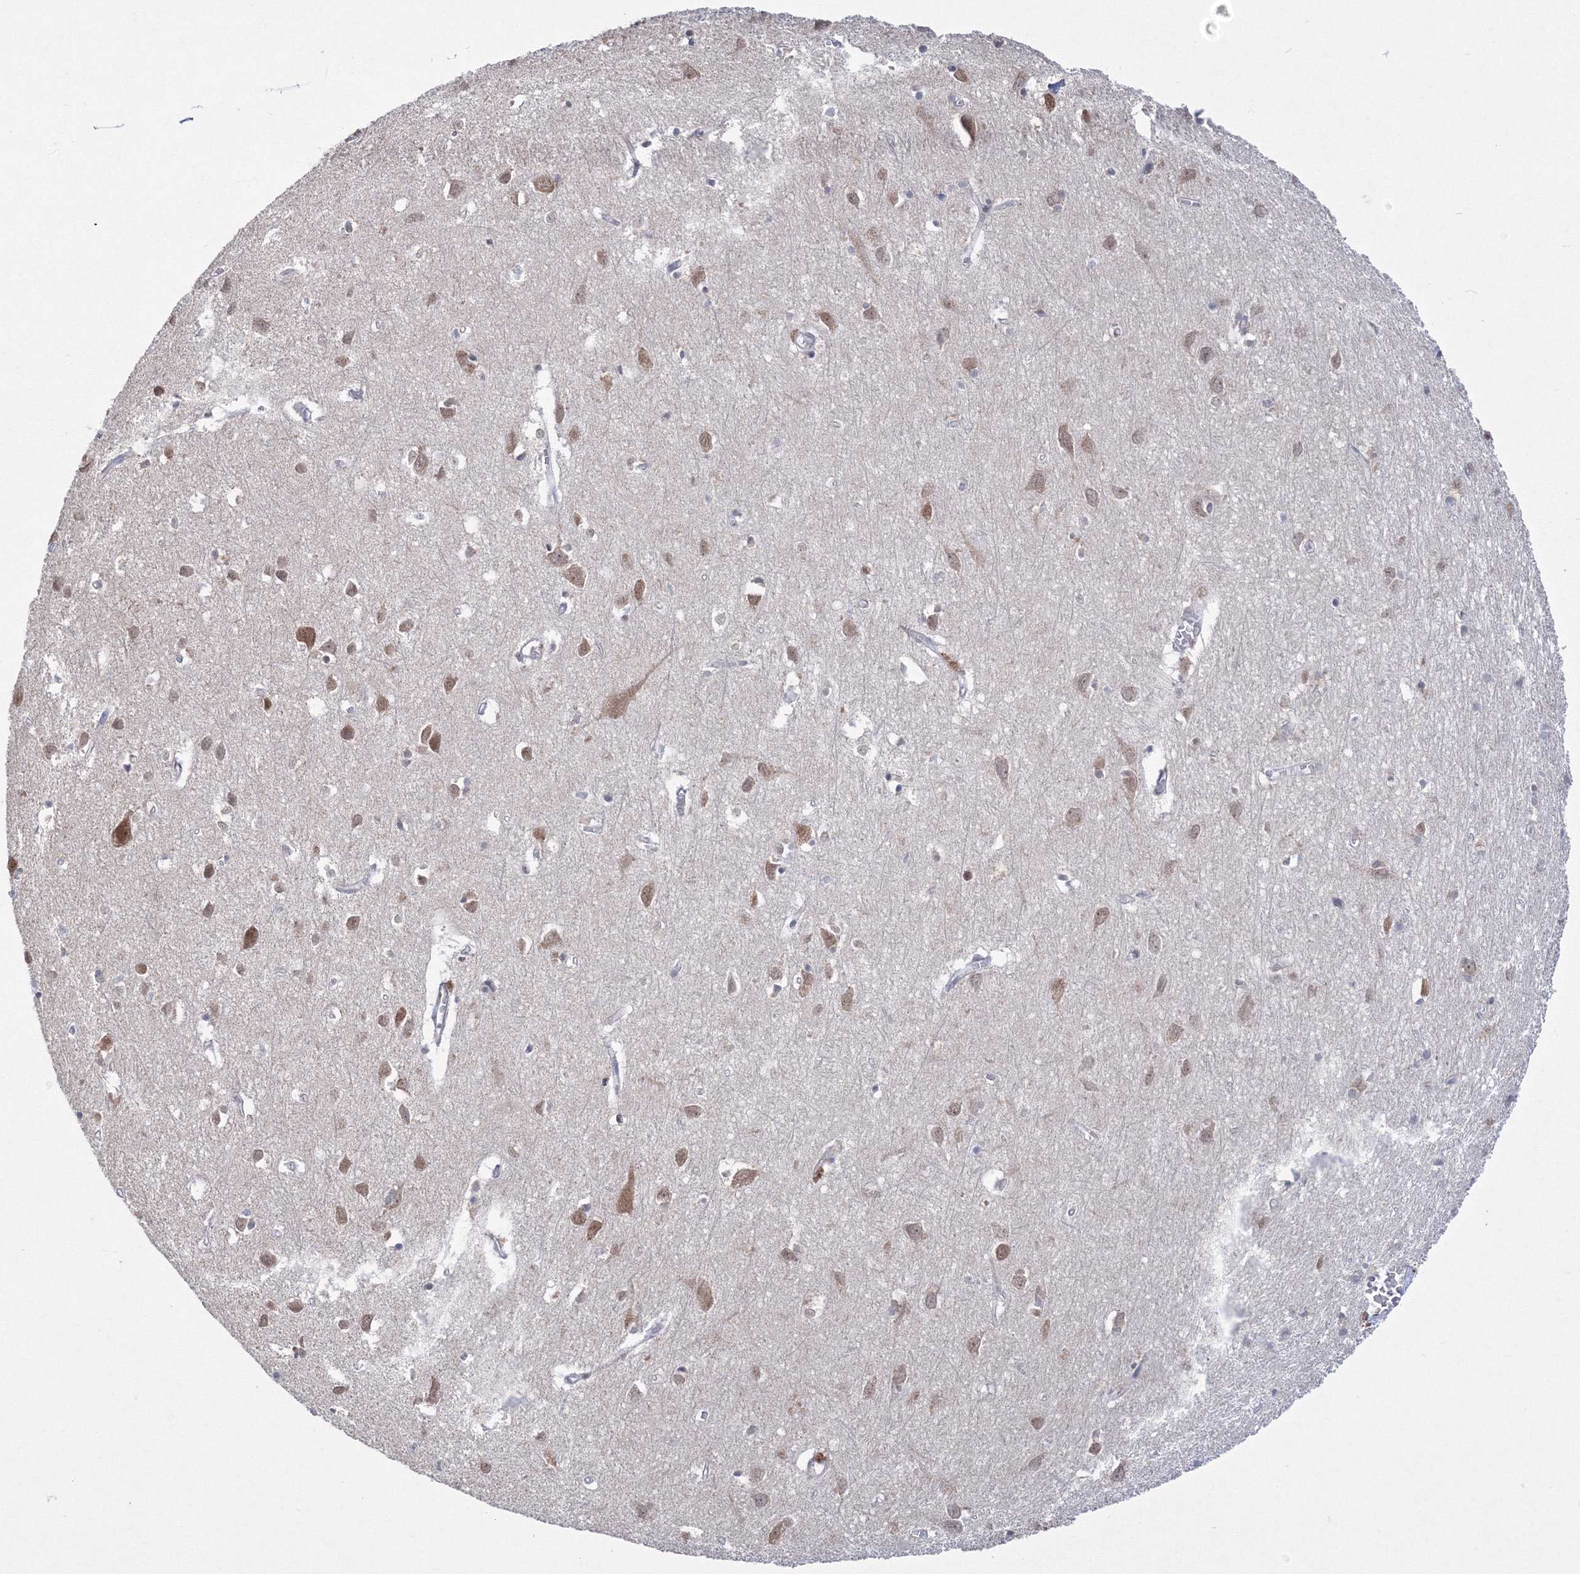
{"staining": {"intensity": "negative", "quantity": "none", "location": "none"}, "tissue": "cerebral cortex", "cell_type": "Endothelial cells", "image_type": "normal", "snomed": [{"axis": "morphology", "description": "Normal tissue, NOS"}, {"axis": "topography", "description": "Cerebral cortex"}], "caption": "Endothelial cells are negative for protein expression in unremarkable human cerebral cortex. (Immunohistochemistry, brightfield microscopy, high magnification).", "gene": "GRSF1", "patient": {"sex": "female", "age": 64}}